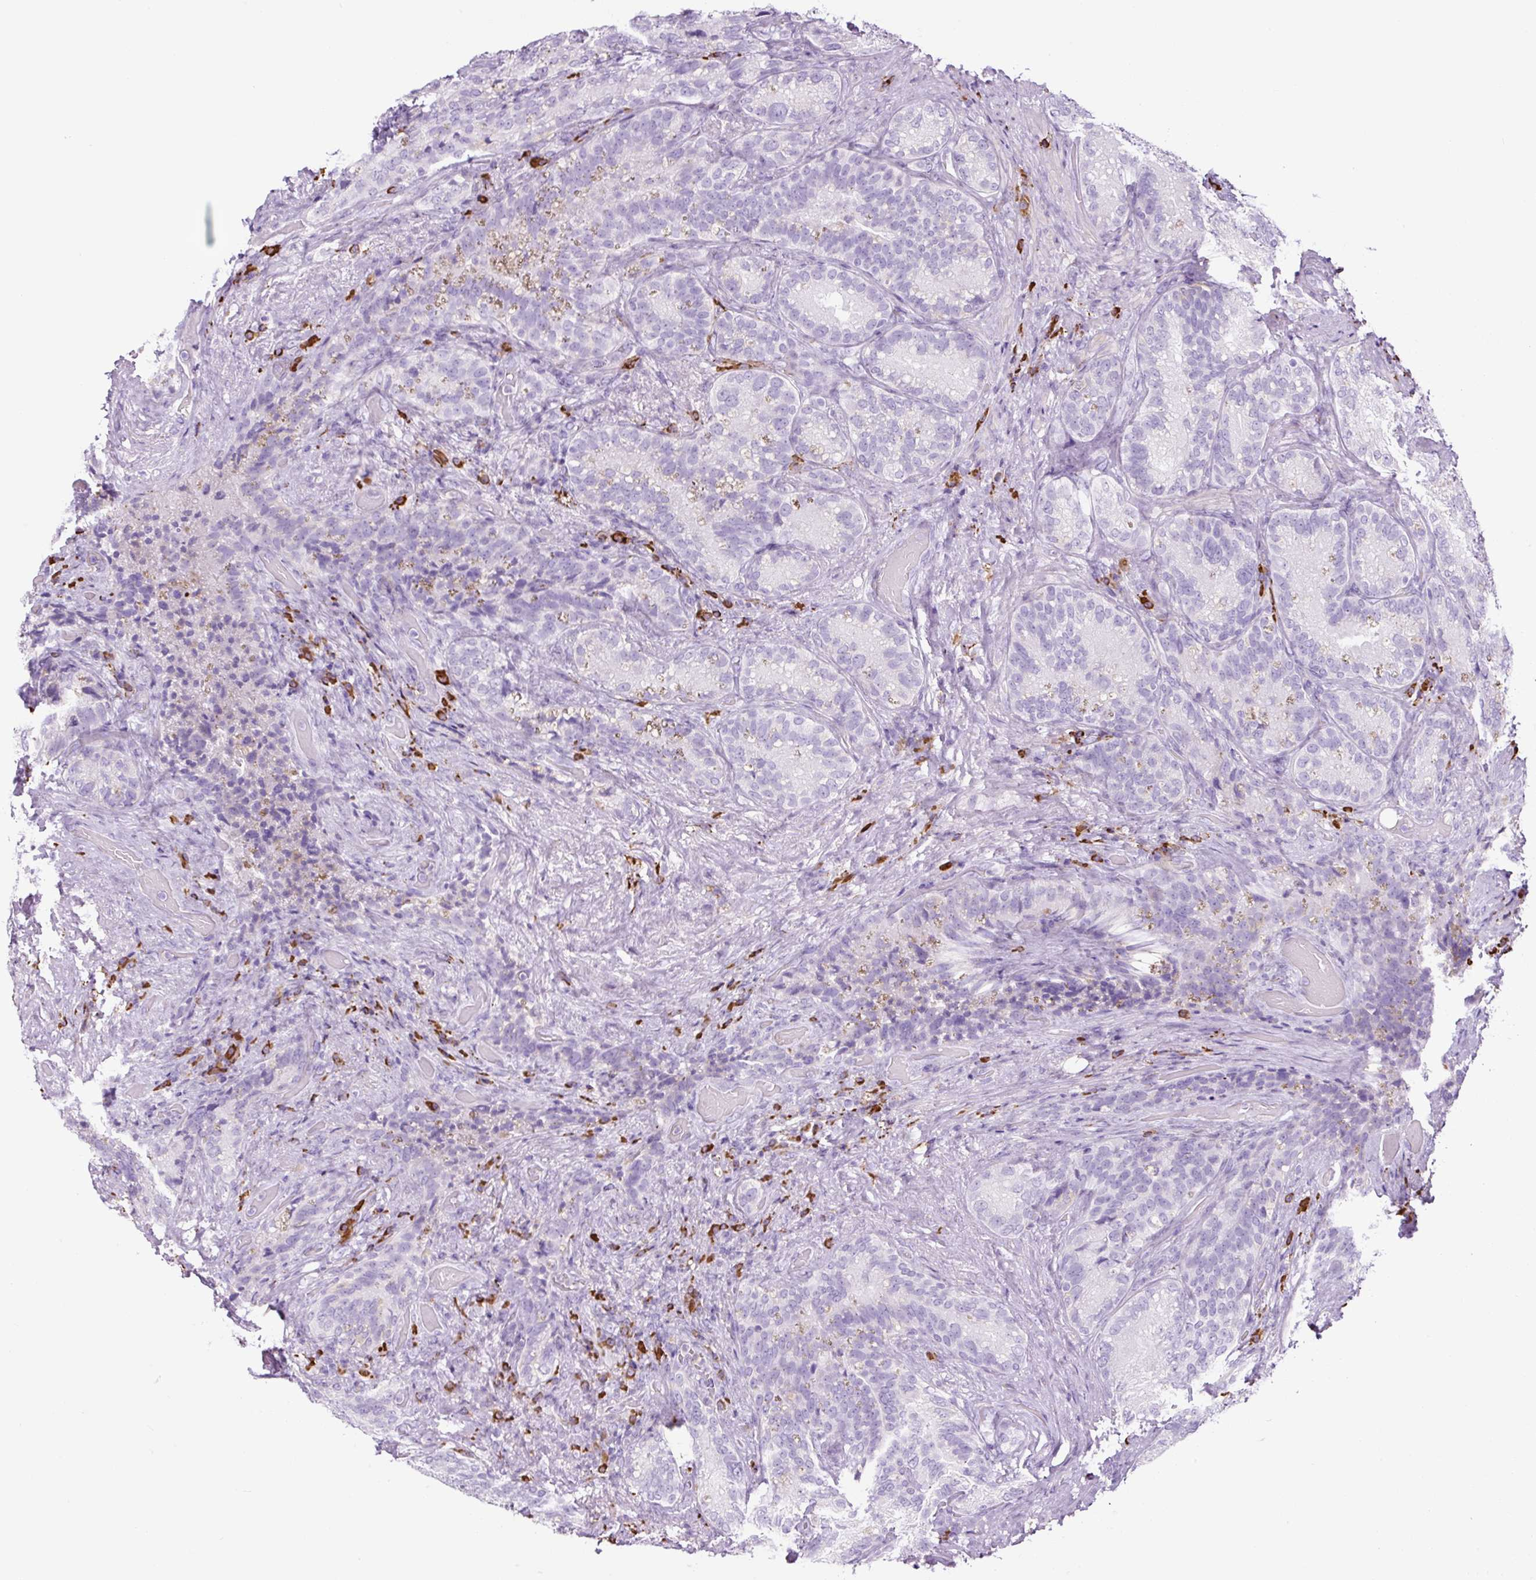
{"staining": {"intensity": "negative", "quantity": "none", "location": "none"}, "tissue": "seminal vesicle", "cell_type": "Glandular cells", "image_type": "normal", "snomed": [{"axis": "morphology", "description": "Normal tissue, NOS"}, {"axis": "topography", "description": "Seminal veicle"}], "caption": "Immunohistochemistry (IHC) of unremarkable human seminal vesicle displays no staining in glandular cells. (DAB IHC with hematoxylin counter stain).", "gene": "RNF212B", "patient": {"sex": "male", "age": 68}}